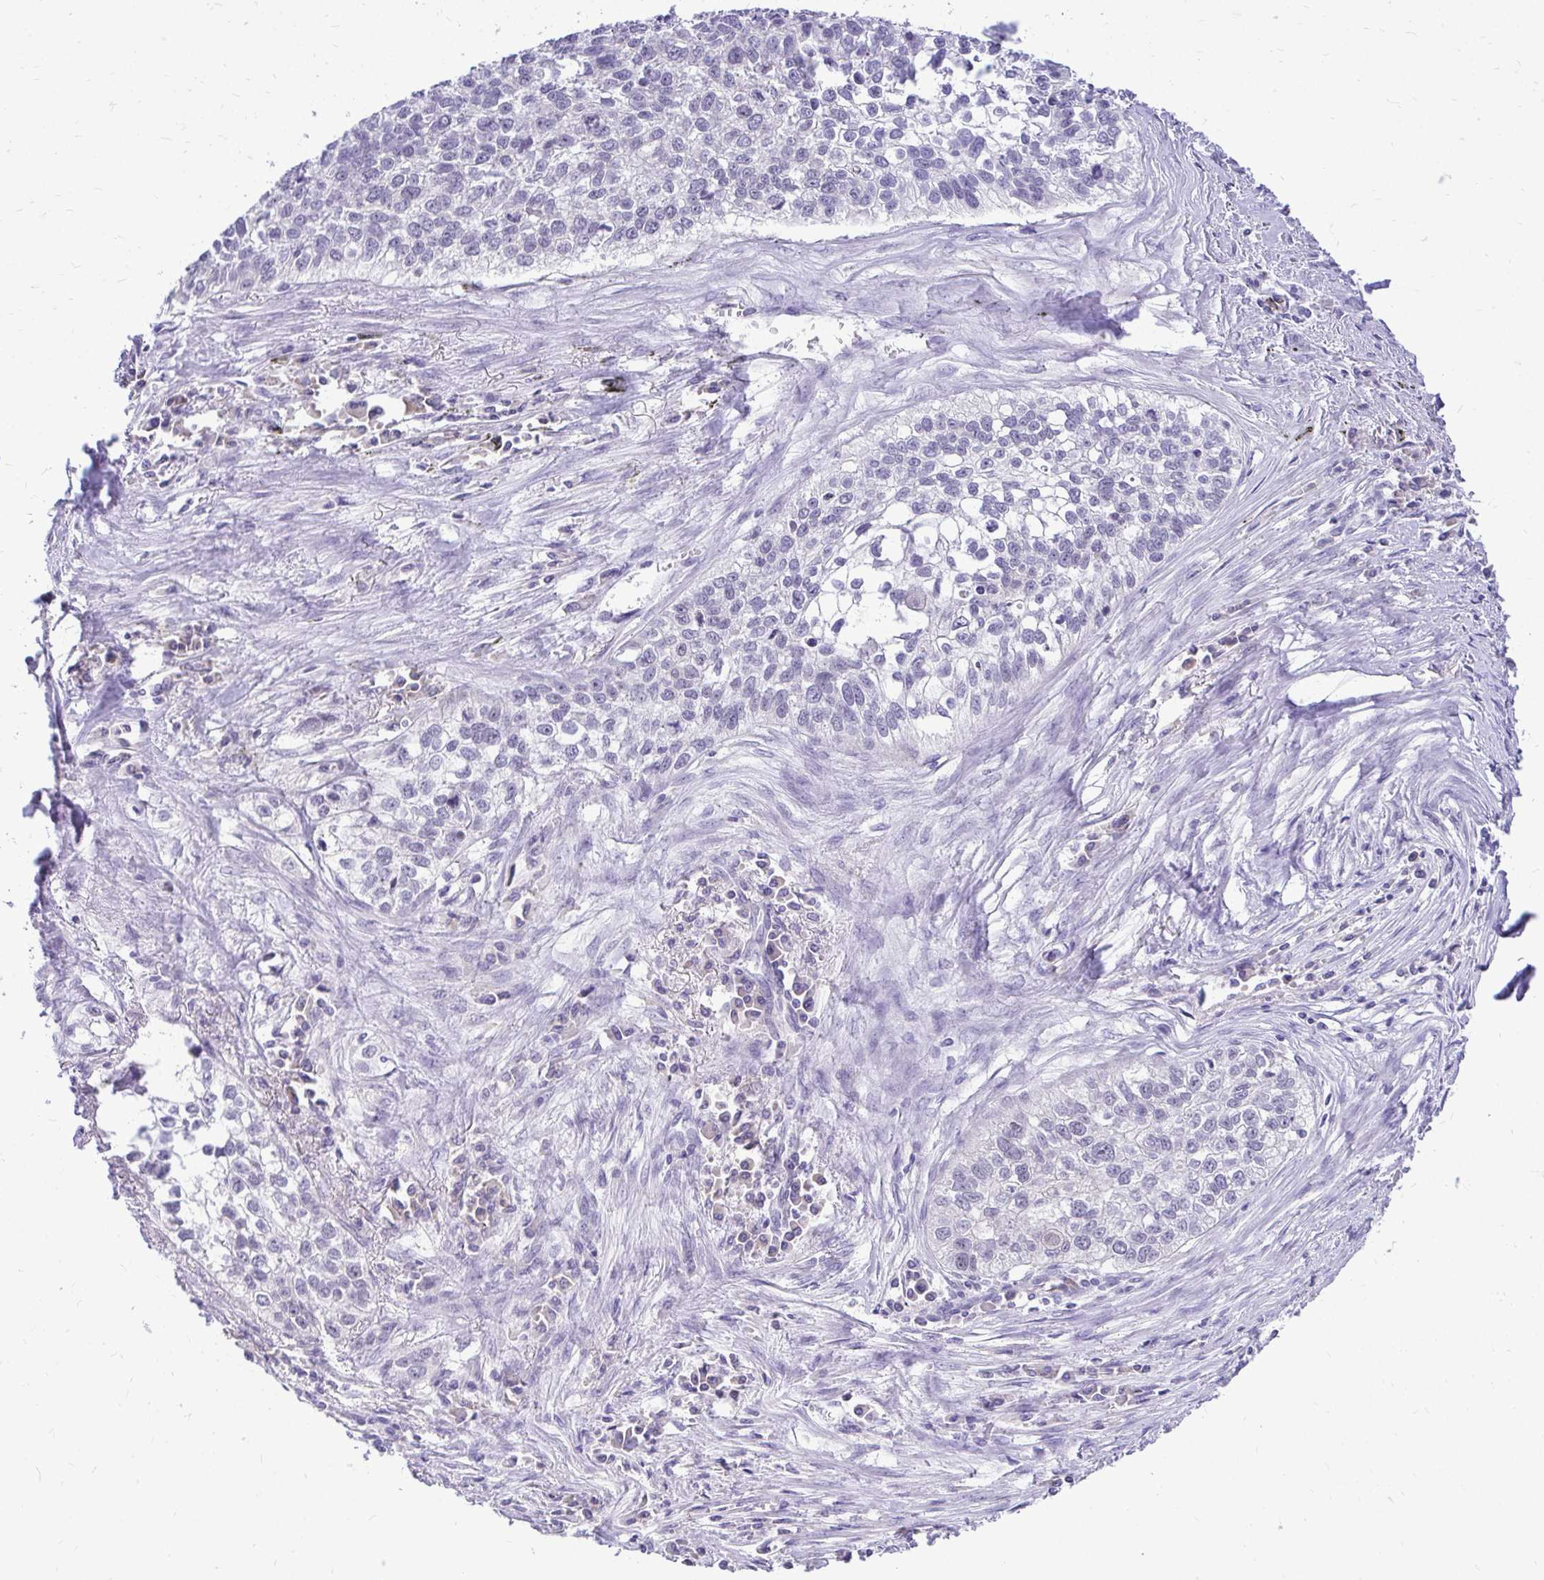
{"staining": {"intensity": "negative", "quantity": "none", "location": "none"}, "tissue": "lung cancer", "cell_type": "Tumor cells", "image_type": "cancer", "snomed": [{"axis": "morphology", "description": "Squamous cell carcinoma, NOS"}, {"axis": "topography", "description": "Lung"}], "caption": "High magnification brightfield microscopy of squamous cell carcinoma (lung) stained with DAB (3,3'-diaminobenzidine) (brown) and counterstained with hematoxylin (blue): tumor cells show no significant staining.", "gene": "NIFK", "patient": {"sex": "male", "age": 74}}